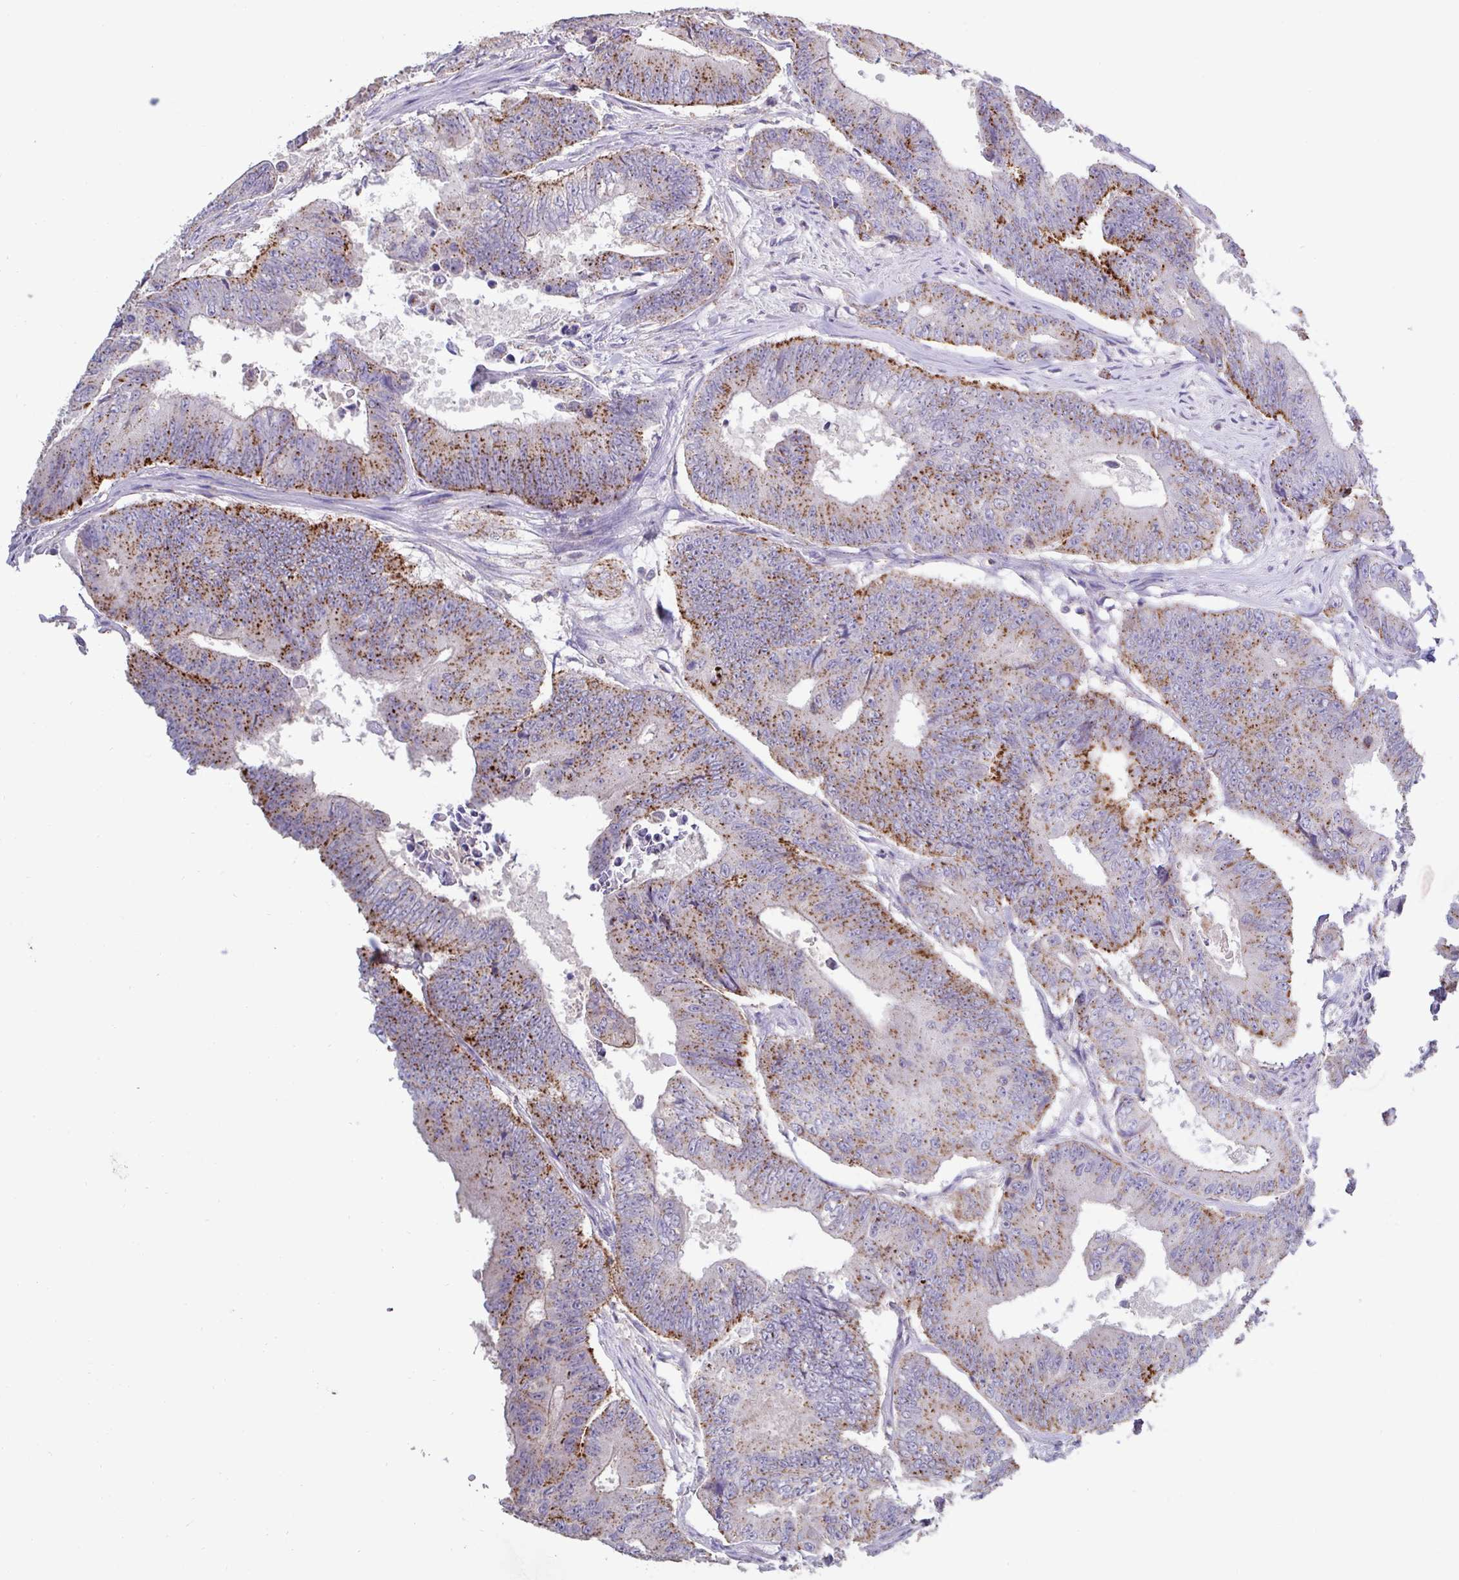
{"staining": {"intensity": "moderate", "quantity": ">75%", "location": "cytoplasmic/membranous"}, "tissue": "colorectal cancer", "cell_type": "Tumor cells", "image_type": "cancer", "snomed": [{"axis": "morphology", "description": "Adenocarcinoma, NOS"}, {"axis": "topography", "description": "Colon"}], "caption": "Protein expression analysis of colorectal adenocarcinoma reveals moderate cytoplasmic/membranous staining in approximately >75% of tumor cells.", "gene": "CHMP5", "patient": {"sex": "female", "age": 48}}